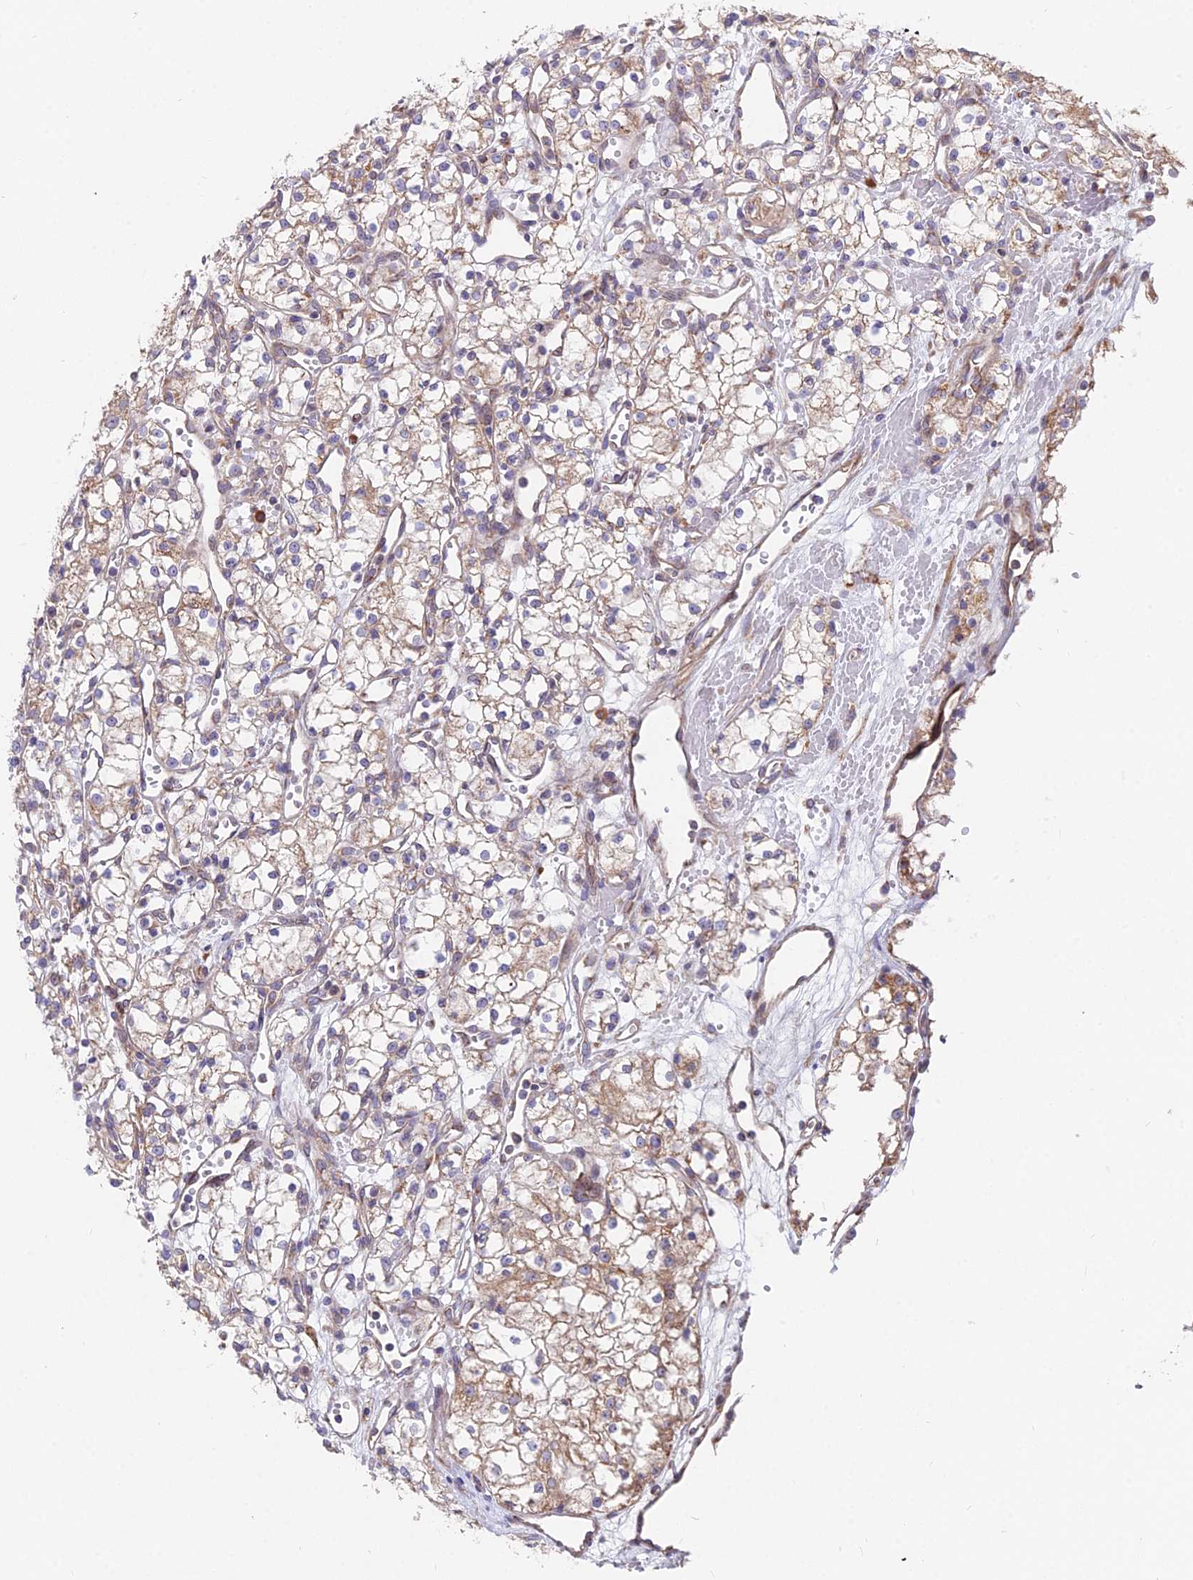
{"staining": {"intensity": "moderate", "quantity": "<25%", "location": "cytoplasmic/membranous"}, "tissue": "renal cancer", "cell_type": "Tumor cells", "image_type": "cancer", "snomed": [{"axis": "morphology", "description": "Adenocarcinoma, NOS"}, {"axis": "topography", "description": "Kidney"}], "caption": "Immunohistochemistry of human adenocarcinoma (renal) reveals low levels of moderate cytoplasmic/membranous expression in approximately <25% of tumor cells.", "gene": "TBC1D20", "patient": {"sex": "male", "age": 59}}